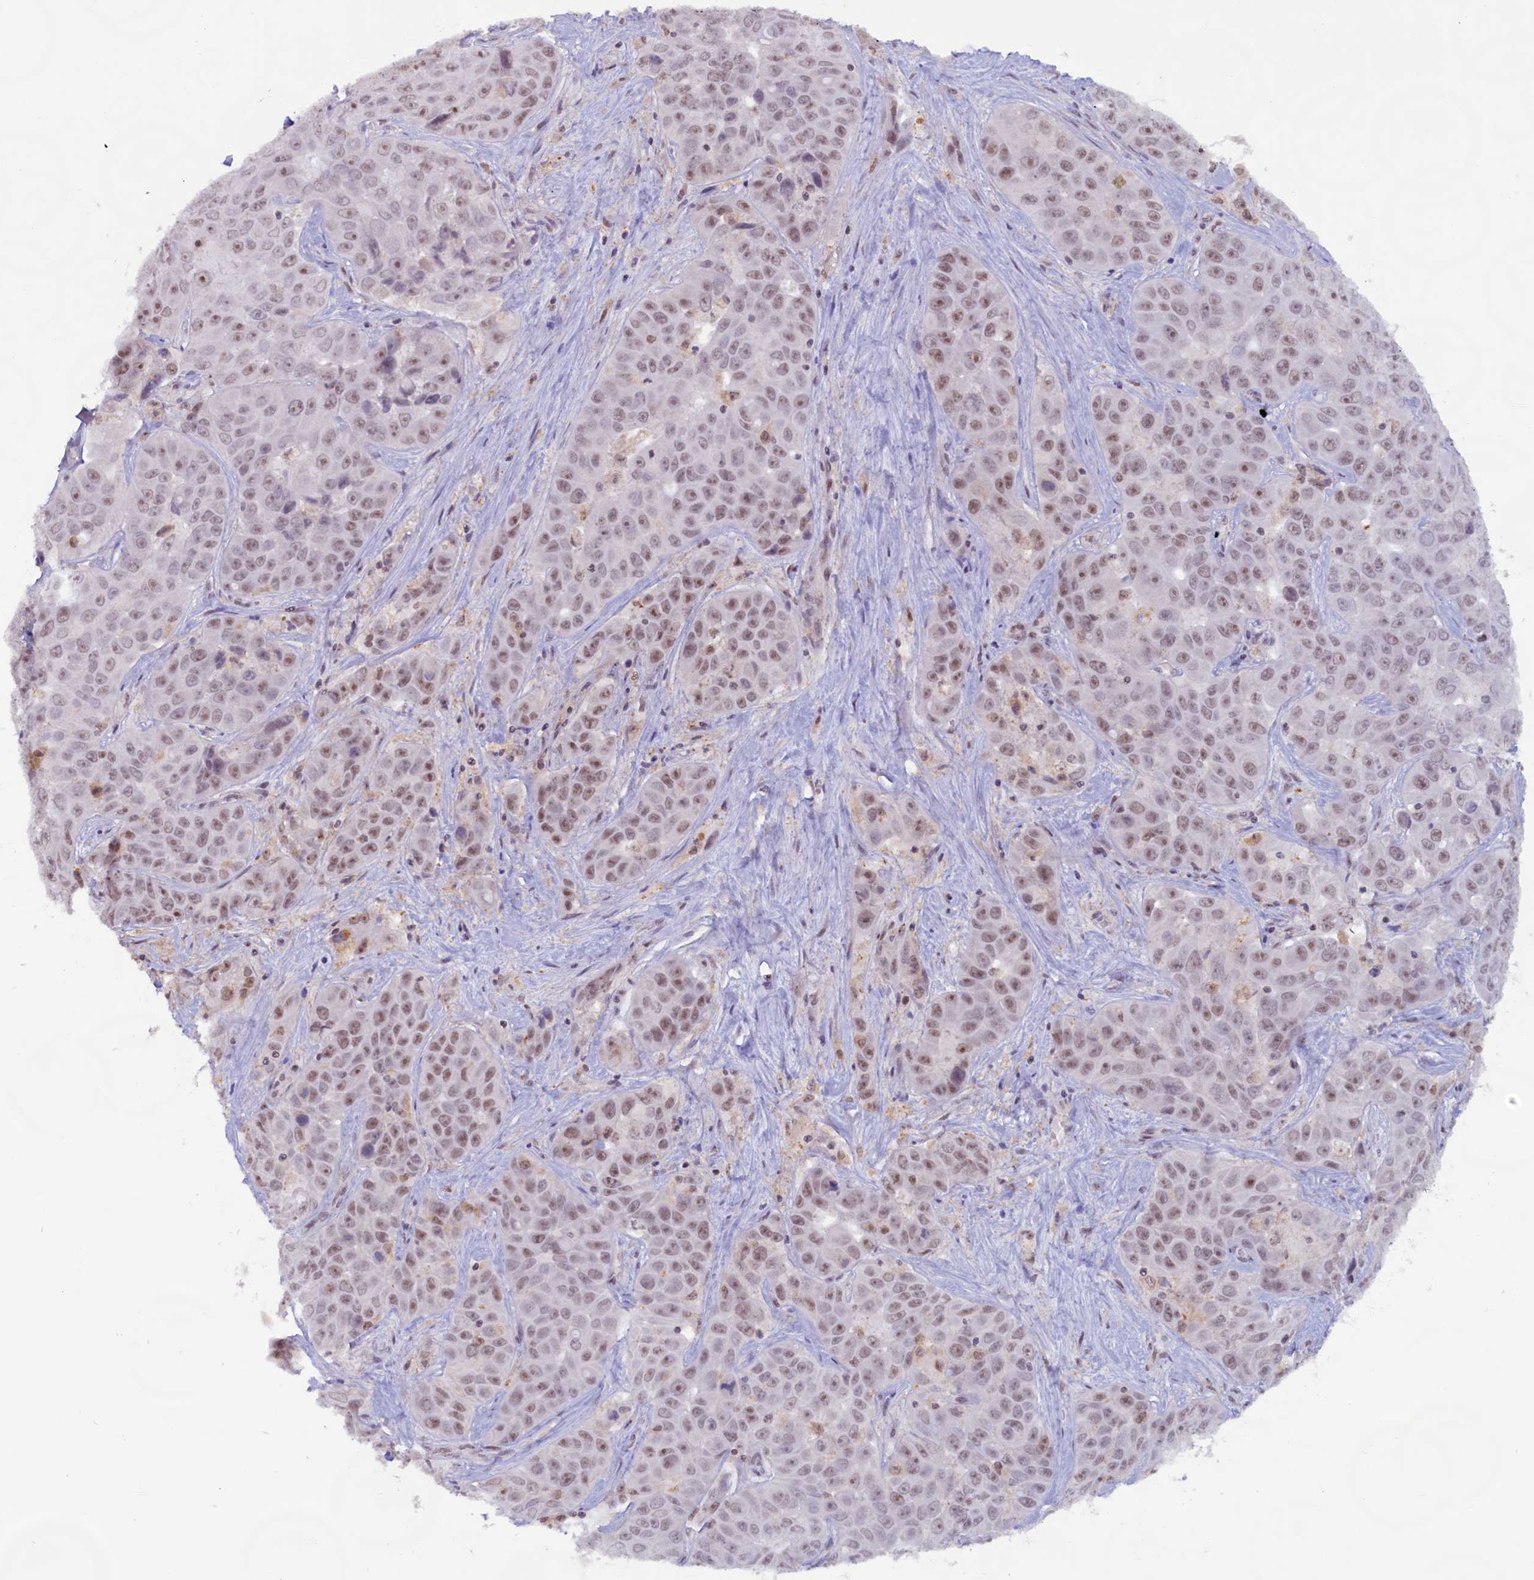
{"staining": {"intensity": "moderate", "quantity": ">75%", "location": "nuclear"}, "tissue": "liver cancer", "cell_type": "Tumor cells", "image_type": "cancer", "snomed": [{"axis": "morphology", "description": "Cholangiocarcinoma"}, {"axis": "topography", "description": "Liver"}], "caption": "A photomicrograph of human liver cancer (cholangiocarcinoma) stained for a protein reveals moderate nuclear brown staining in tumor cells. (IHC, brightfield microscopy, high magnification).", "gene": "C1D", "patient": {"sex": "female", "age": 52}}